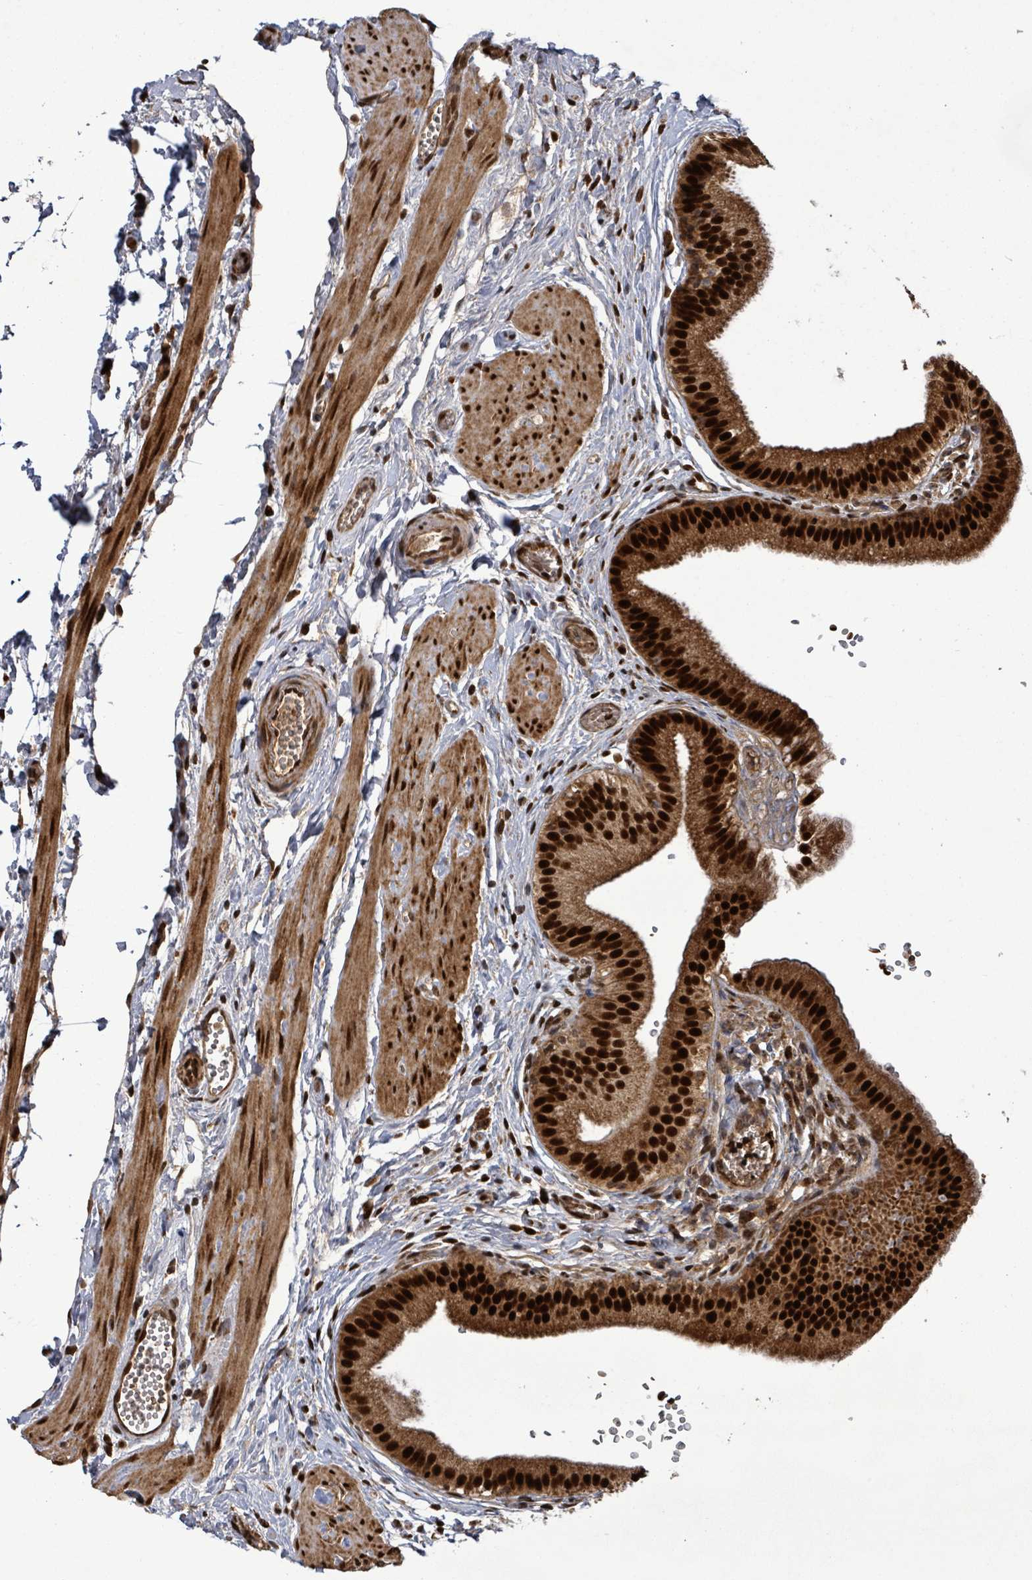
{"staining": {"intensity": "strong", "quantity": ">75%", "location": "cytoplasmic/membranous,nuclear"}, "tissue": "gallbladder", "cell_type": "Glandular cells", "image_type": "normal", "snomed": [{"axis": "morphology", "description": "Normal tissue, NOS"}, {"axis": "topography", "description": "Gallbladder"}], "caption": "An immunohistochemistry image of normal tissue is shown. Protein staining in brown labels strong cytoplasmic/membranous,nuclear positivity in gallbladder within glandular cells.", "gene": "PATZ1", "patient": {"sex": "female", "age": 54}}